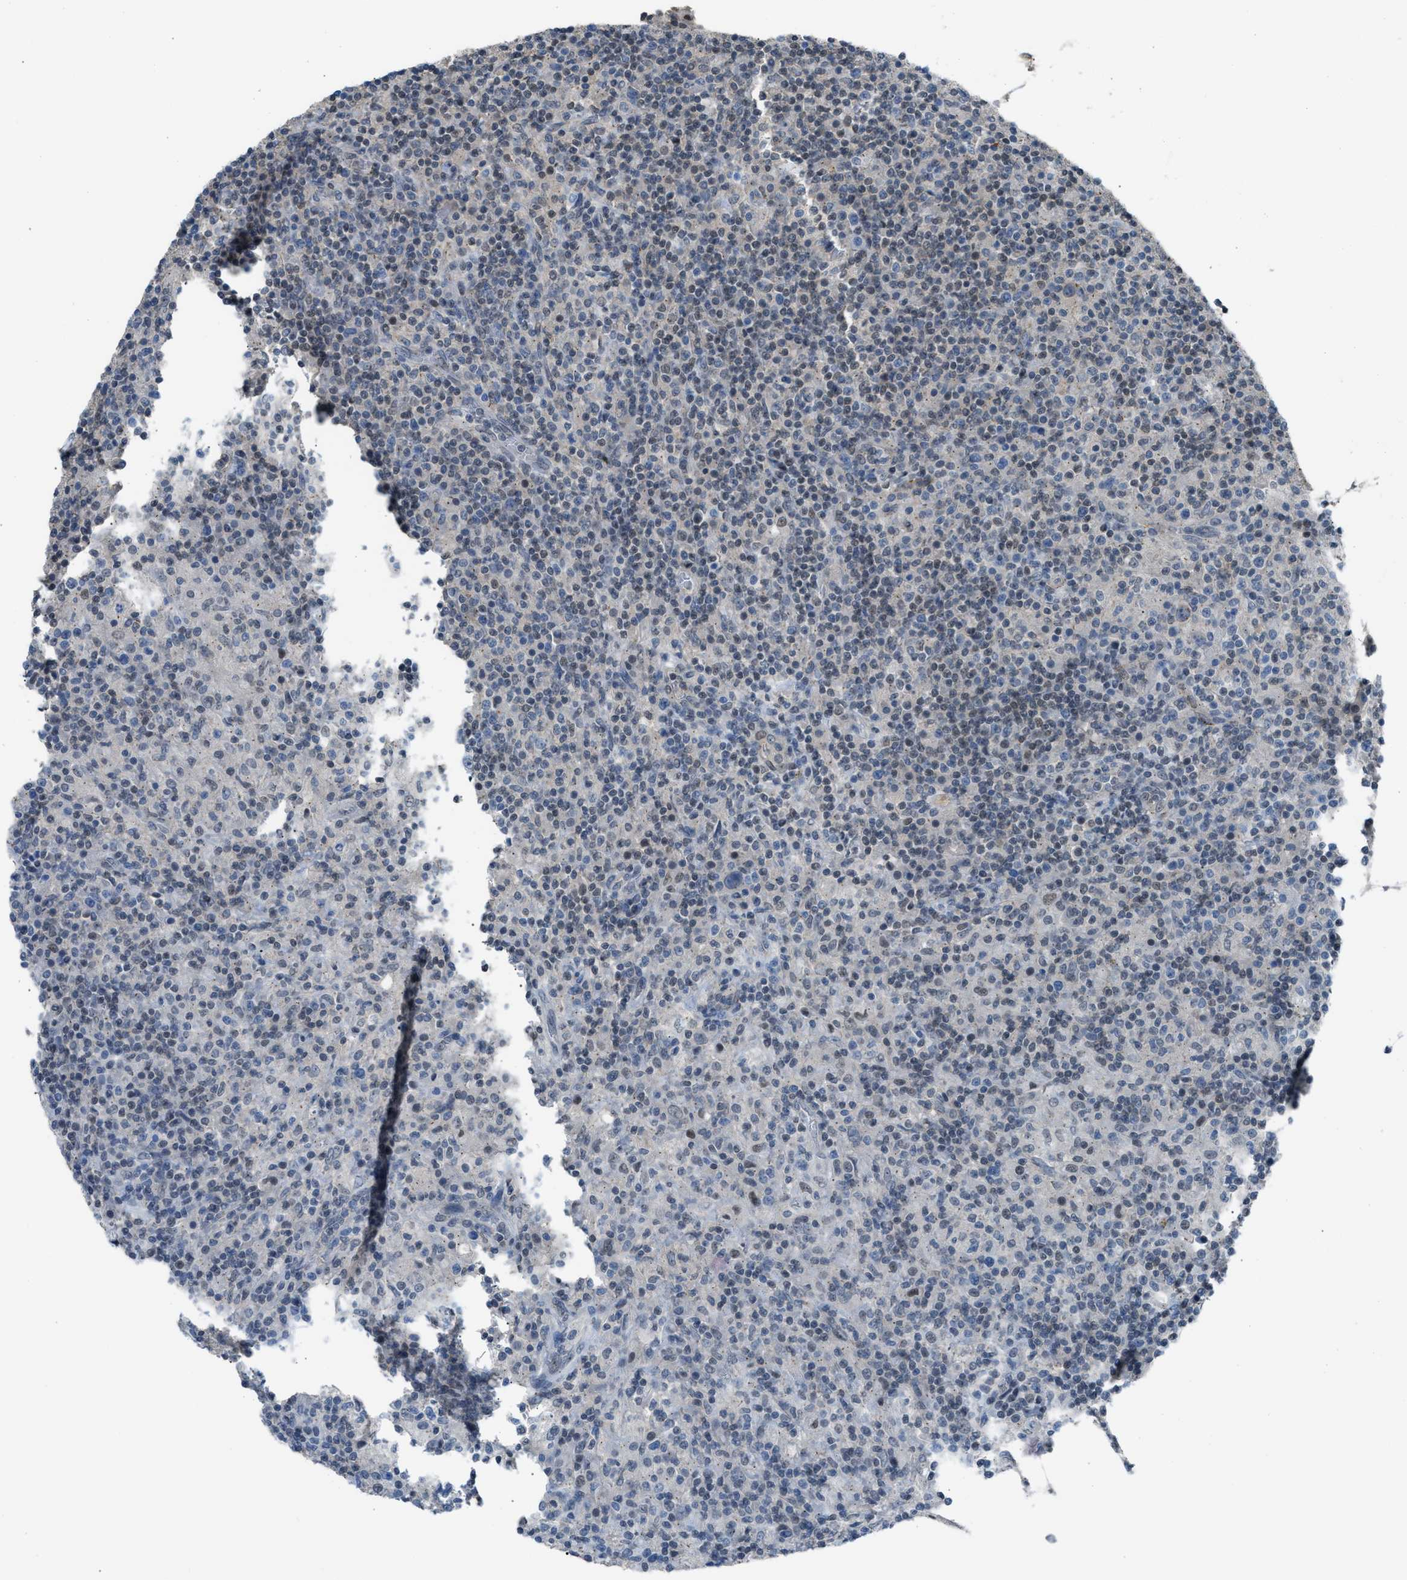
{"staining": {"intensity": "negative", "quantity": "none", "location": "none"}, "tissue": "lymphoma", "cell_type": "Tumor cells", "image_type": "cancer", "snomed": [{"axis": "morphology", "description": "Hodgkin's disease, NOS"}, {"axis": "topography", "description": "Lymph node"}], "caption": "Immunohistochemistry (IHC) histopathology image of Hodgkin's disease stained for a protein (brown), which reveals no staining in tumor cells. The staining is performed using DAB brown chromogen with nuclei counter-stained in using hematoxylin.", "gene": "CRTC1", "patient": {"sex": "male", "age": 70}}